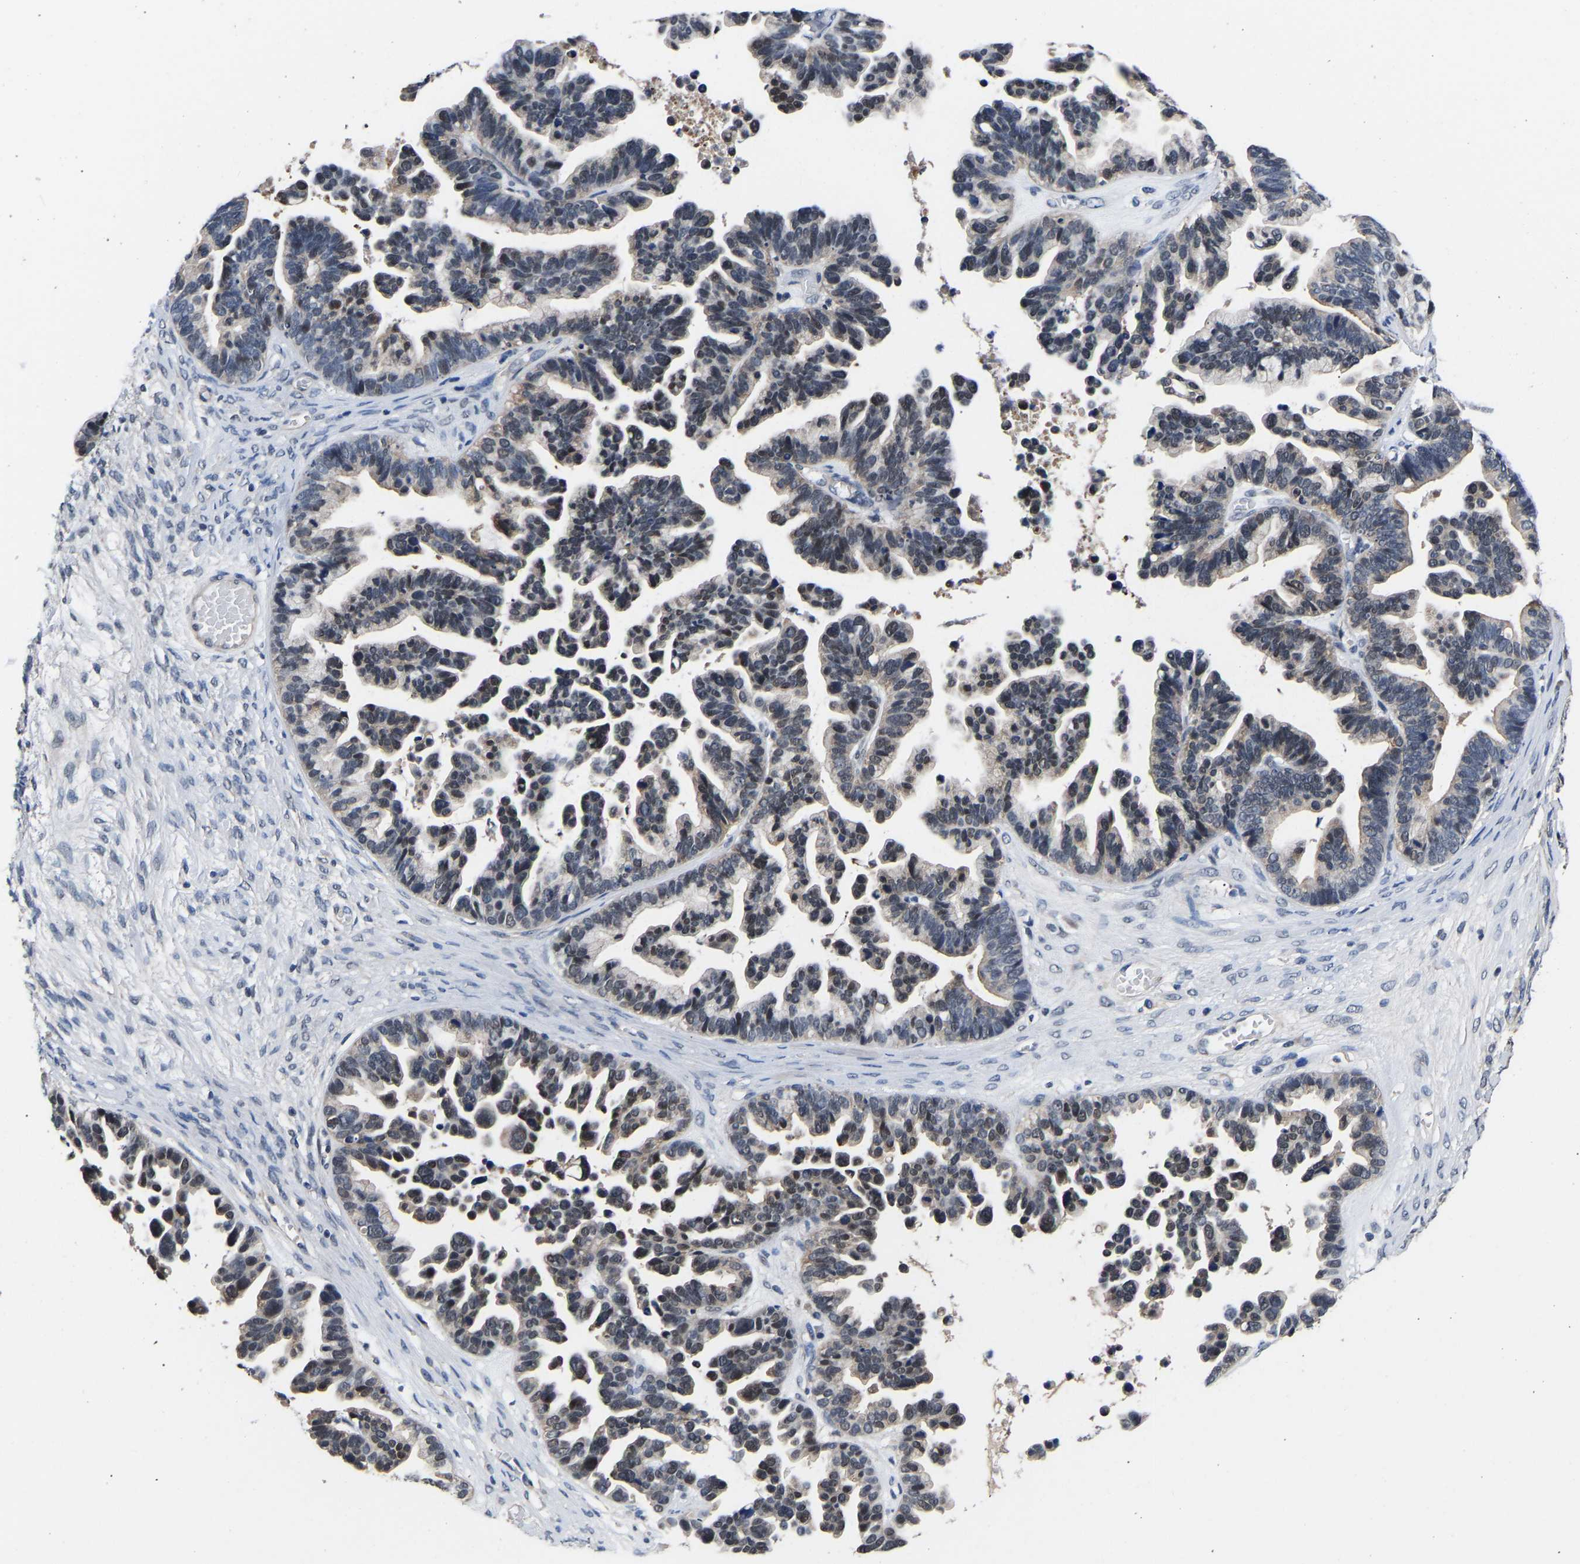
{"staining": {"intensity": "weak", "quantity": "<25%", "location": "nuclear"}, "tissue": "ovarian cancer", "cell_type": "Tumor cells", "image_type": "cancer", "snomed": [{"axis": "morphology", "description": "Cystadenocarcinoma, serous, NOS"}, {"axis": "topography", "description": "Ovary"}], "caption": "This is an immunohistochemistry image of human ovarian cancer (serous cystadenocarcinoma). There is no staining in tumor cells.", "gene": "METTL16", "patient": {"sex": "female", "age": 56}}